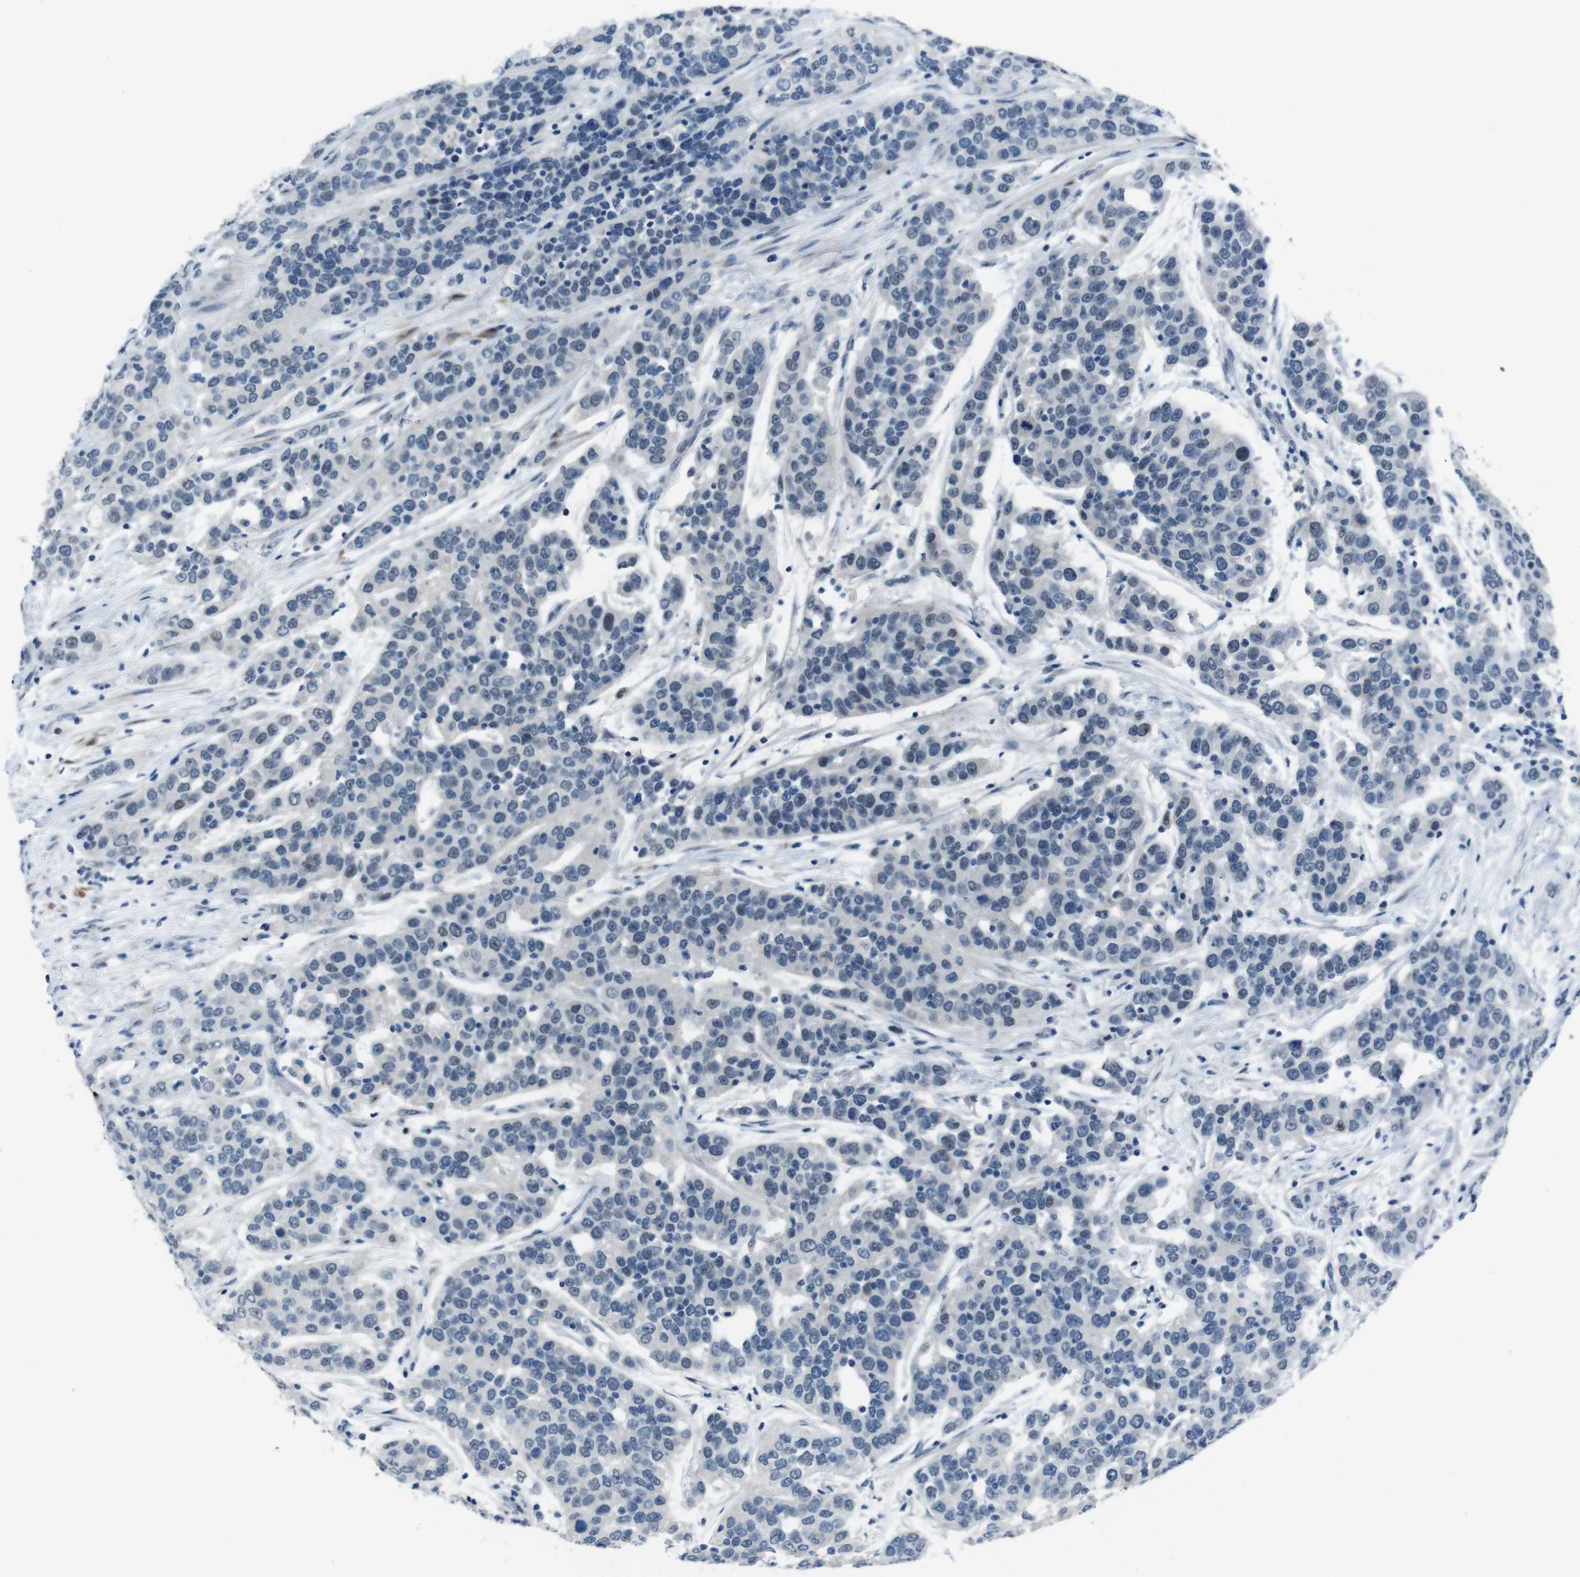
{"staining": {"intensity": "negative", "quantity": "none", "location": "none"}, "tissue": "urothelial cancer", "cell_type": "Tumor cells", "image_type": "cancer", "snomed": [{"axis": "morphology", "description": "Urothelial carcinoma, High grade"}, {"axis": "topography", "description": "Urinary bladder"}], "caption": "A histopathology image of urothelial cancer stained for a protein demonstrates no brown staining in tumor cells. (DAB immunohistochemistry, high magnification).", "gene": "CDHR2", "patient": {"sex": "female", "age": 80}}